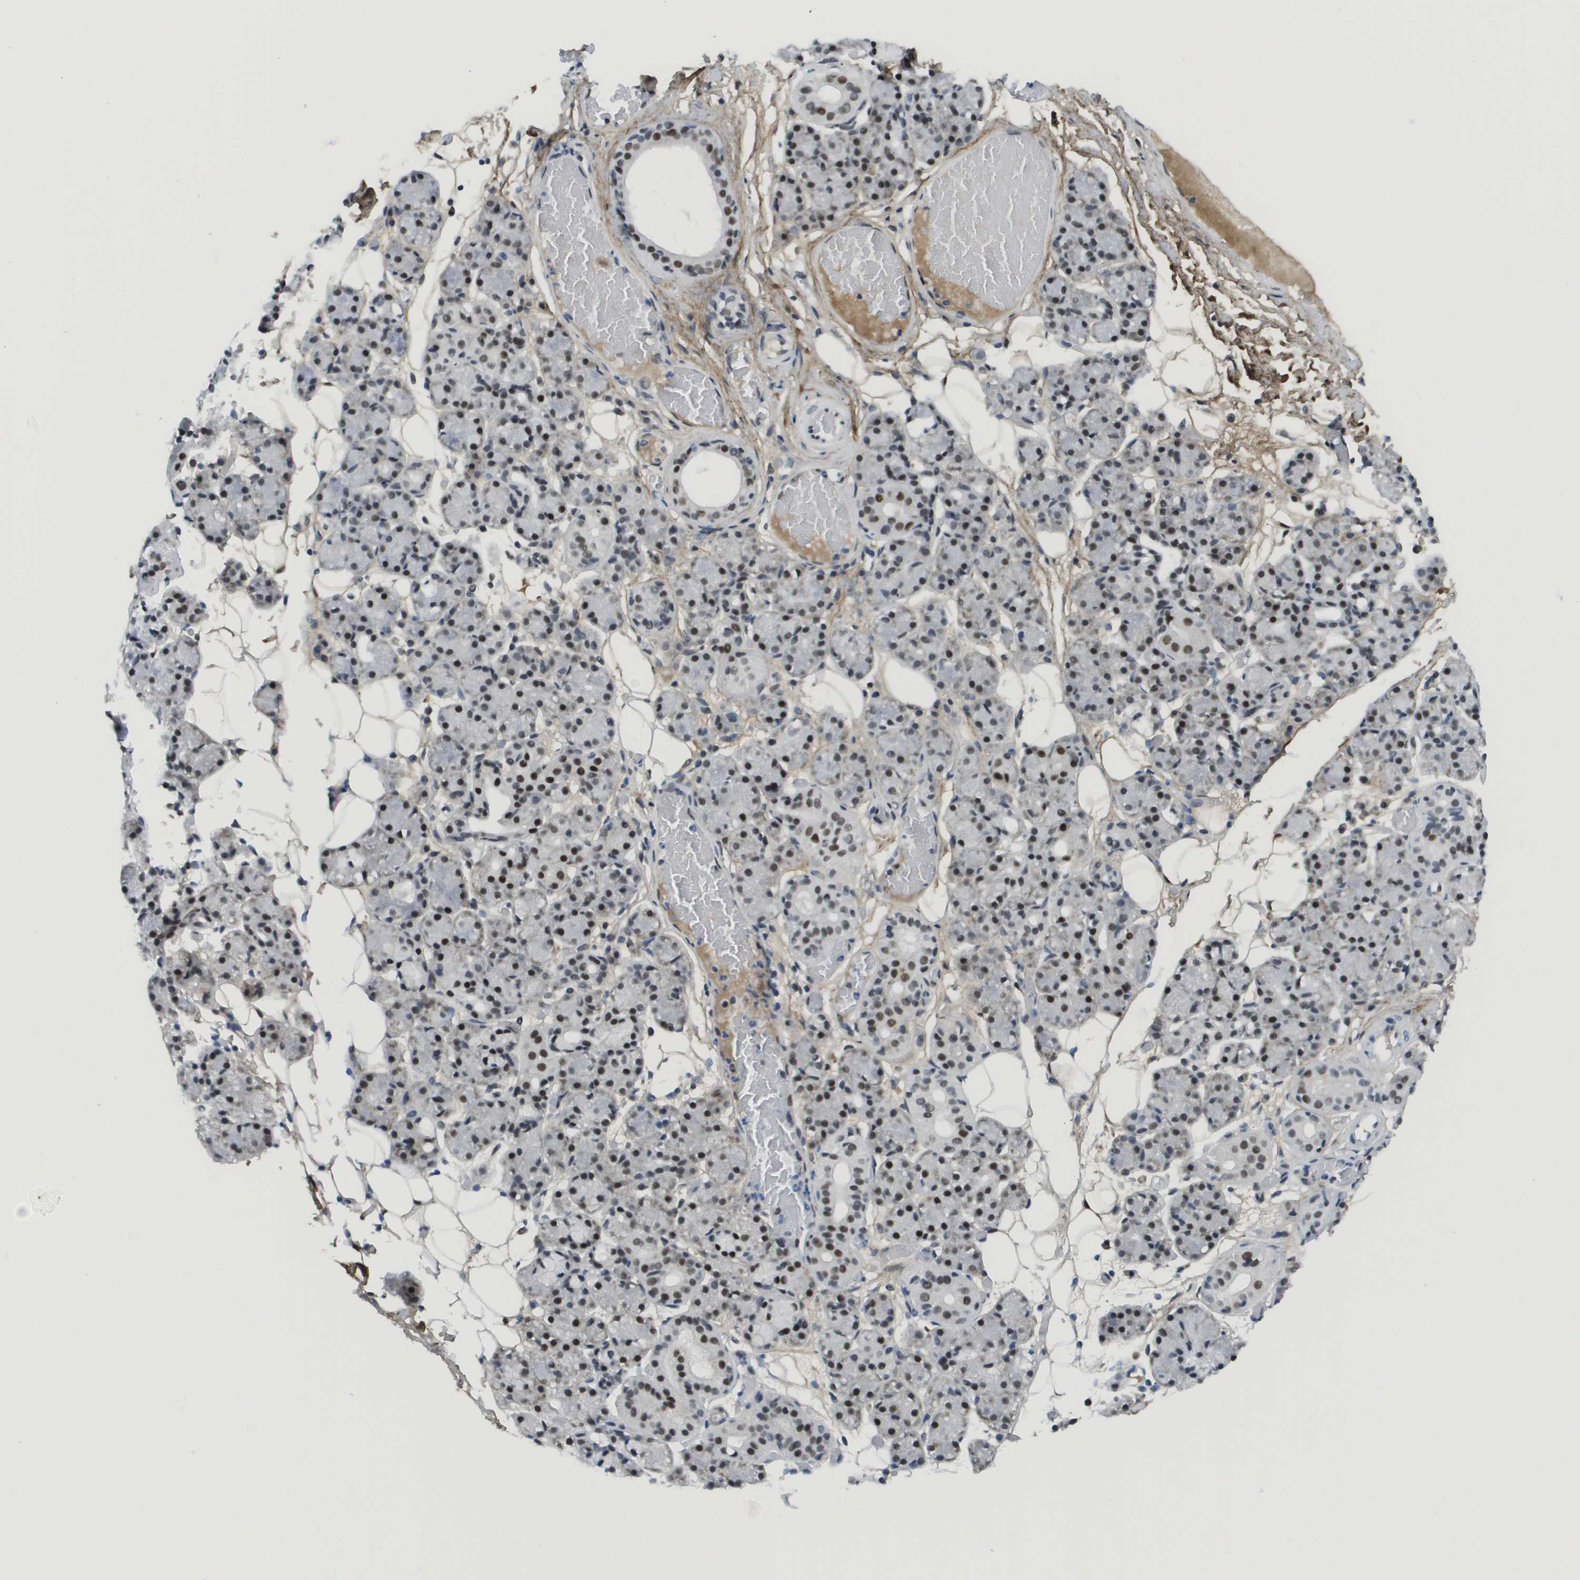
{"staining": {"intensity": "strong", "quantity": ">75%", "location": "nuclear"}, "tissue": "salivary gland", "cell_type": "Glandular cells", "image_type": "normal", "snomed": [{"axis": "morphology", "description": "Normal tissue, NOS"}, {"axis": "topography", "description": "Salivary gland"}], "caption": "Glandular cells demonstrate high levels of strong nuclear expression in approximately >75% of cells in benign human salivary gland. Using DAB (brown) and hematoxylin (blue) stains, captured at high magnification using brightfield microscopy.", "gene": "SMARCAD1", "patient": {"sex": "male", "age": 63}}